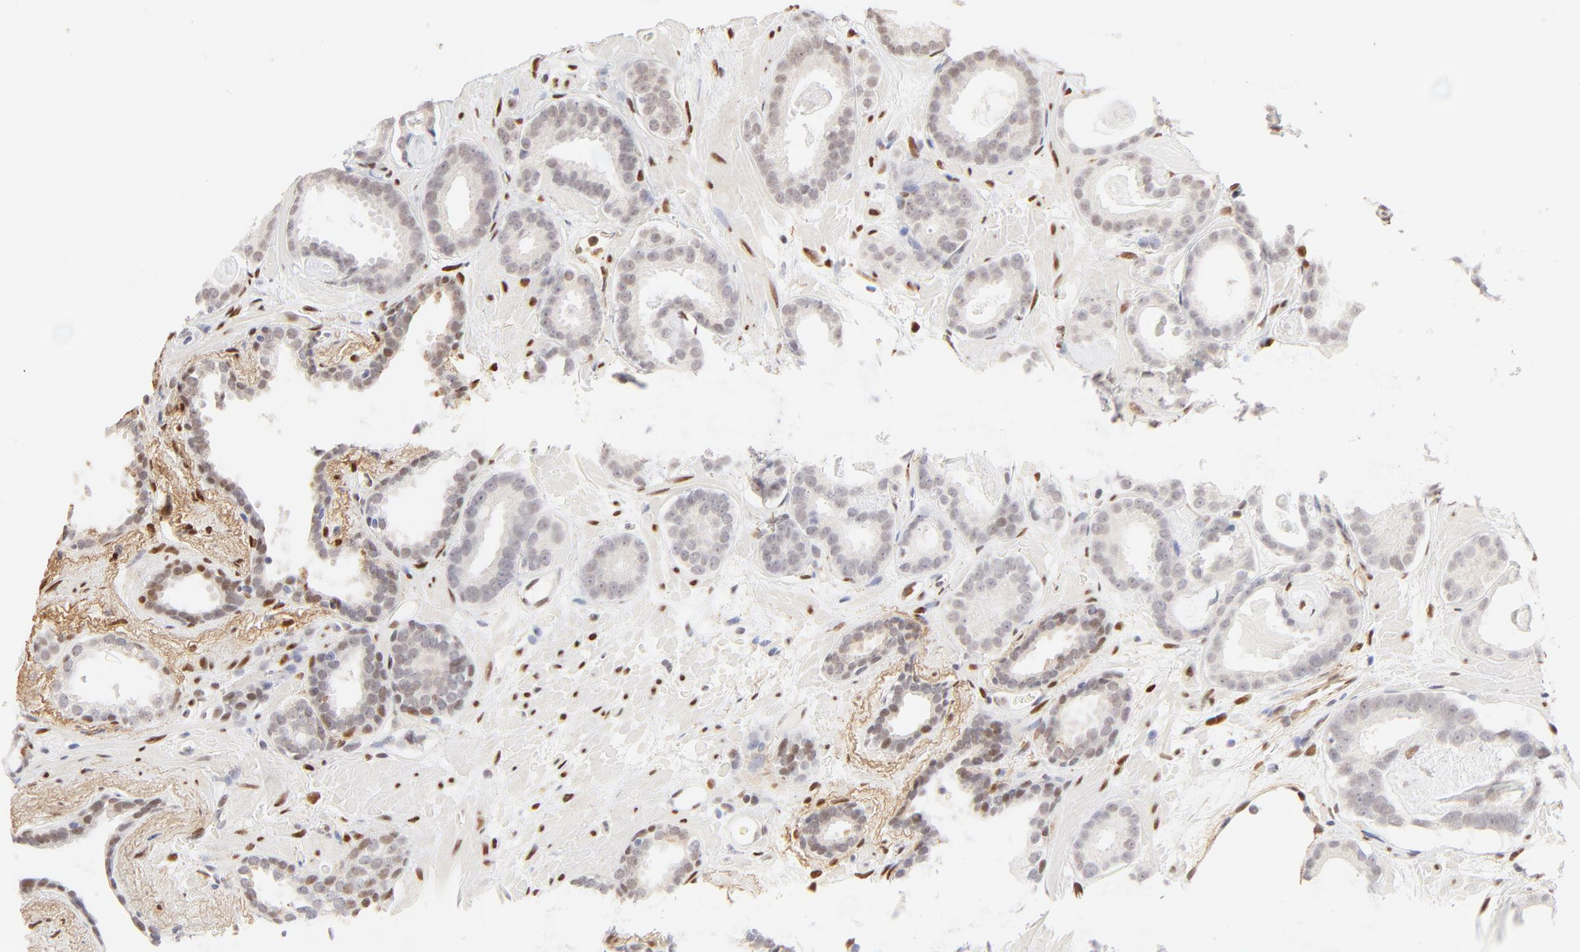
{"staining": {"intensity": "weak", "quantity": "<25%", "location": "nuclear"}, "tissue": "prostate cancer", "cell_type": "Tumor cells", "image_type": "cancer", "snomed": [{"axis": "morphology", "description": "Adenocarcinoma, Low grade"}, {"axis": "topography", "description": "Prostate"}], "caption": "Tumor cells show no significant protein expression in low-grade adenocarcinoma (prostate). (DAB immunohistochemistry with hematoxylin counter stain).", "gene": "PBX1", "patient": {"sex": "male", "age": 57}}